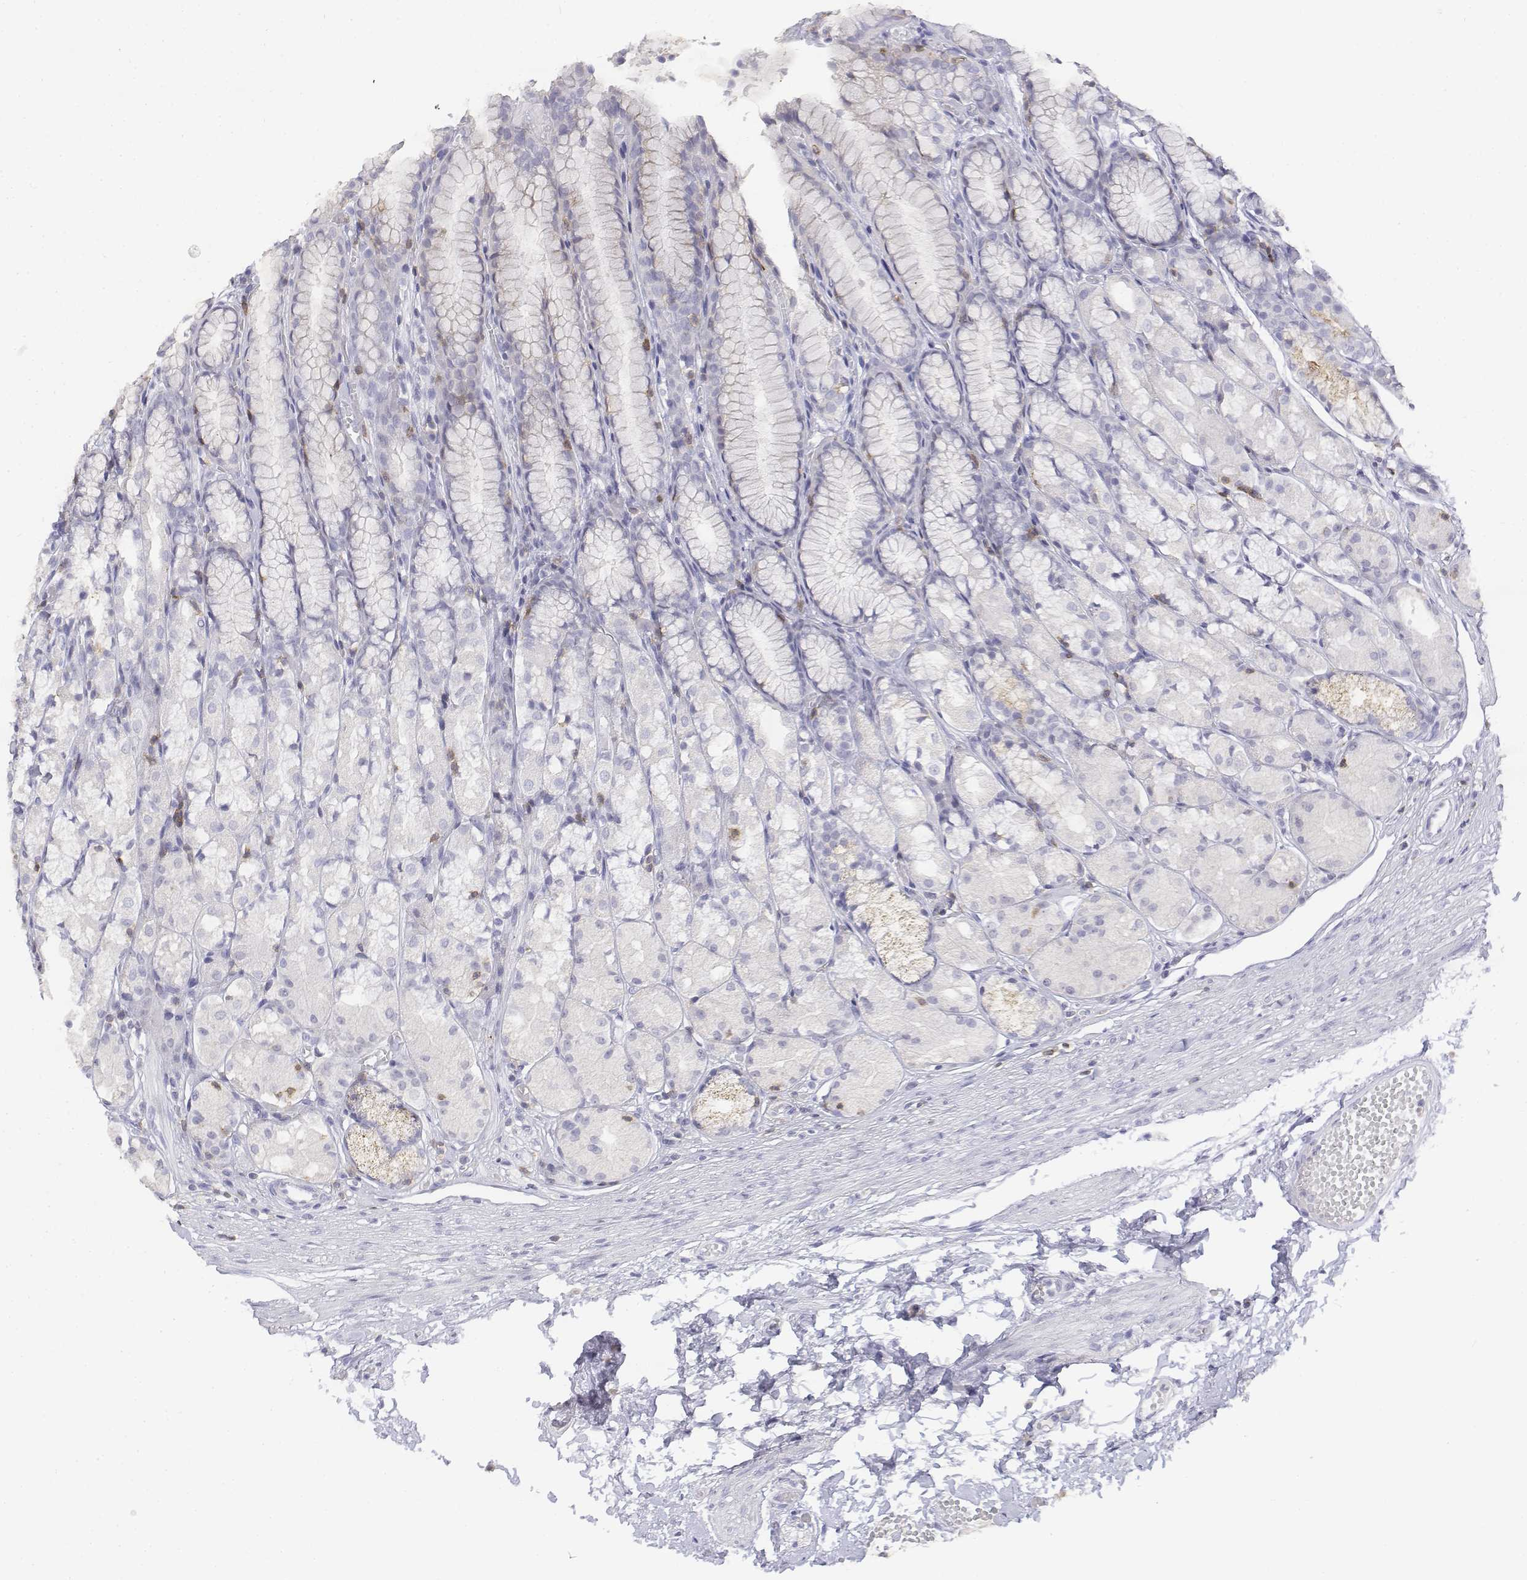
{"staining": {"intensity": "negative", "quantity": "none", "location": "none"}, "tissue": "stomach", "cell_type": "Glandular cells", "image_type": "normal", "snomed": [{"axis": "morphology", "description": "Normal tissue, NOS"}, {"axis": "topography", "description": "Stomach"}], "caption": "The histopathology image shows no significant staining in glandular cells of stomach.", "gene": "CD3E", "patient": {"sex": "male", "age": 70}}